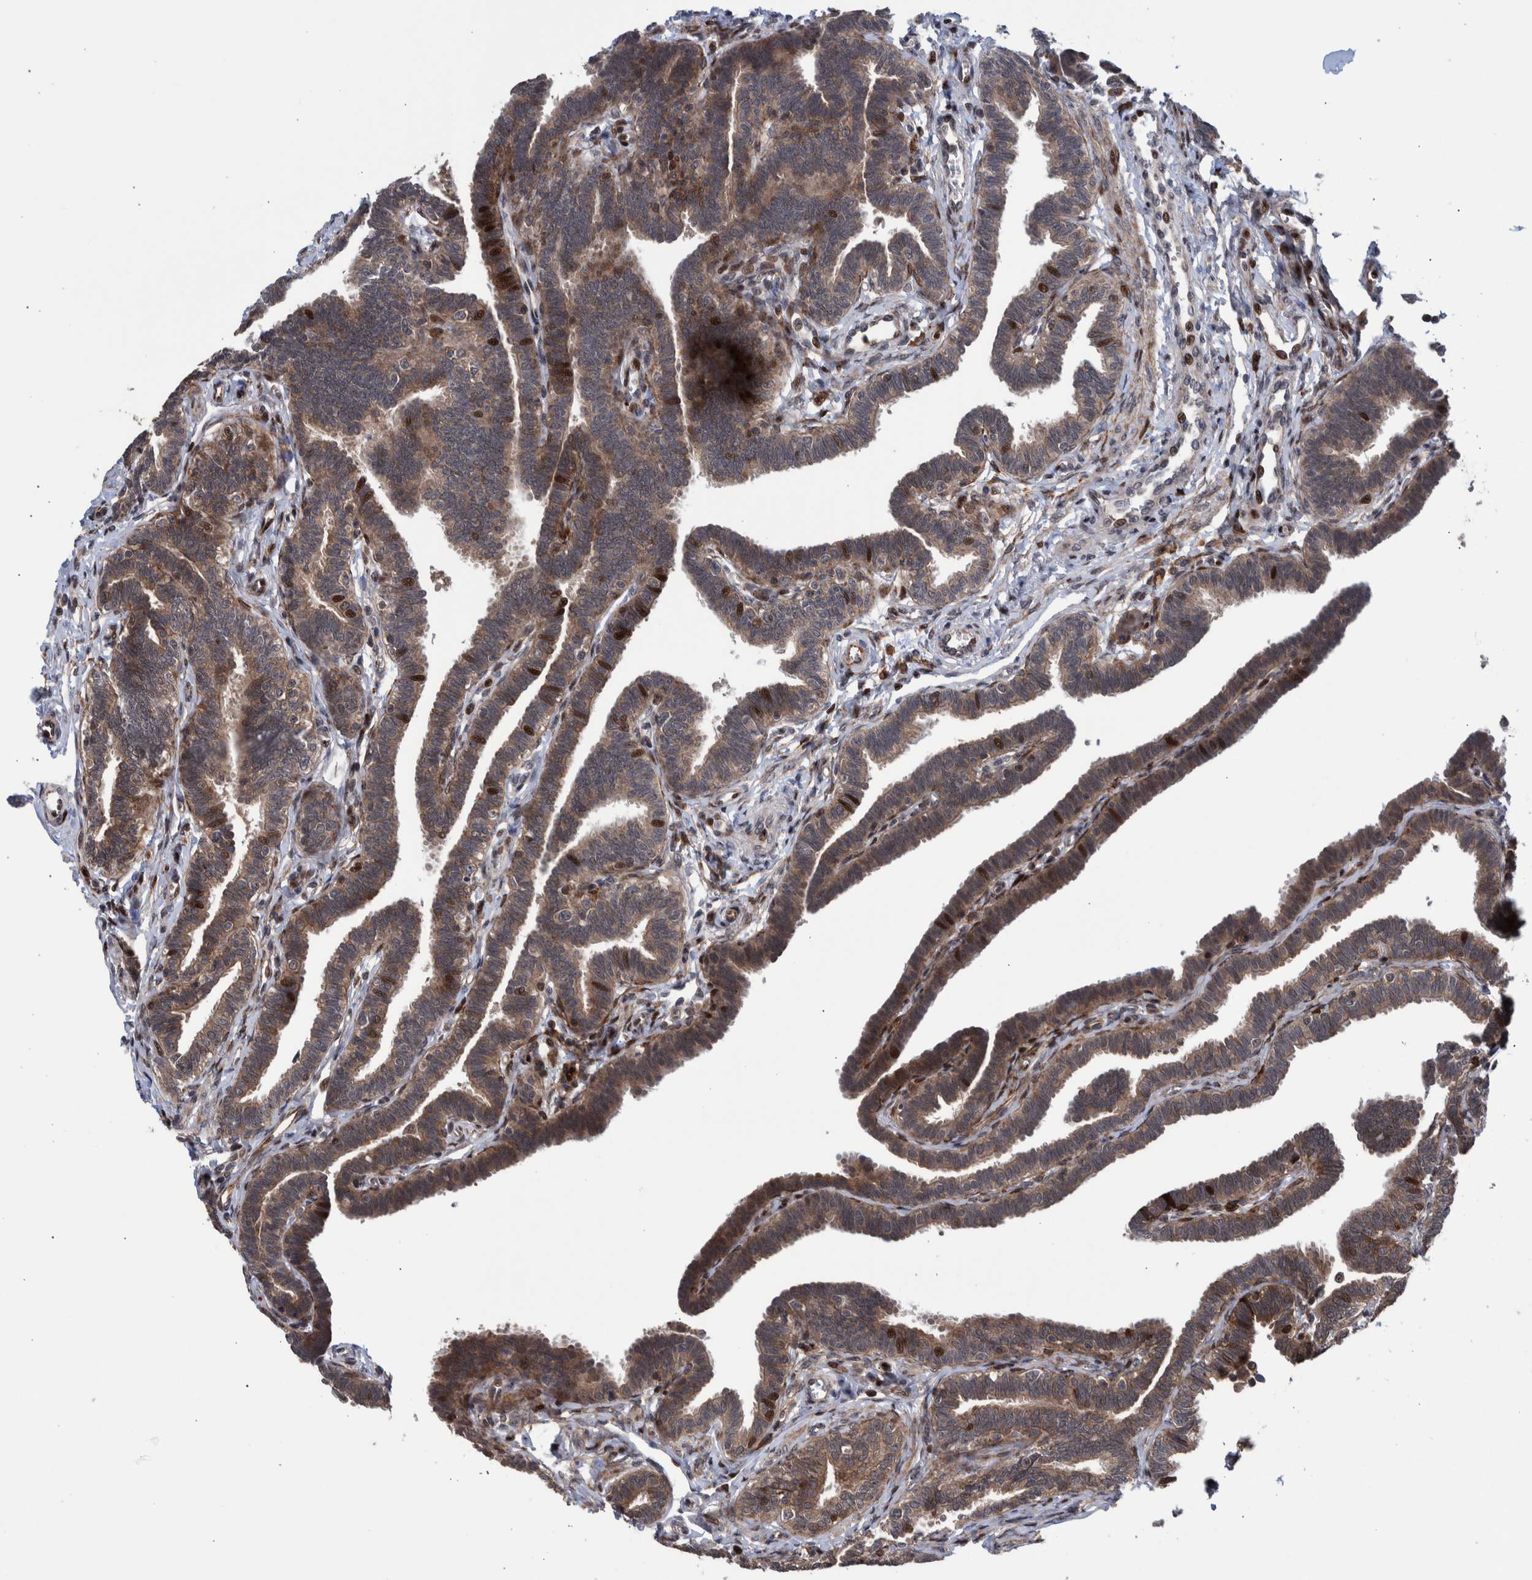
{"staining": {"intensity": "moderate", "quantity": ">75%", "location": "cytoplasmic/membranous,nuclear"}, "tissue": "fallopian tube", "cell_type": "Glandular cells", "image_type": "normal", "snomed": [{"axis": "morphology", "description": "Normal tissue, NOS"}, {"axis": "topography", "description": "Fallopian tube"}, {"axis": "topography", "description": "Ovary"}], "caption": "A brown stain labels moderate cytoplasmic/membranous,nuclear expression of a protein in glandular cells of benign human fallopian tube.", "gene": "SHISA6", "patient": {"sex": "female", "age": 23}}